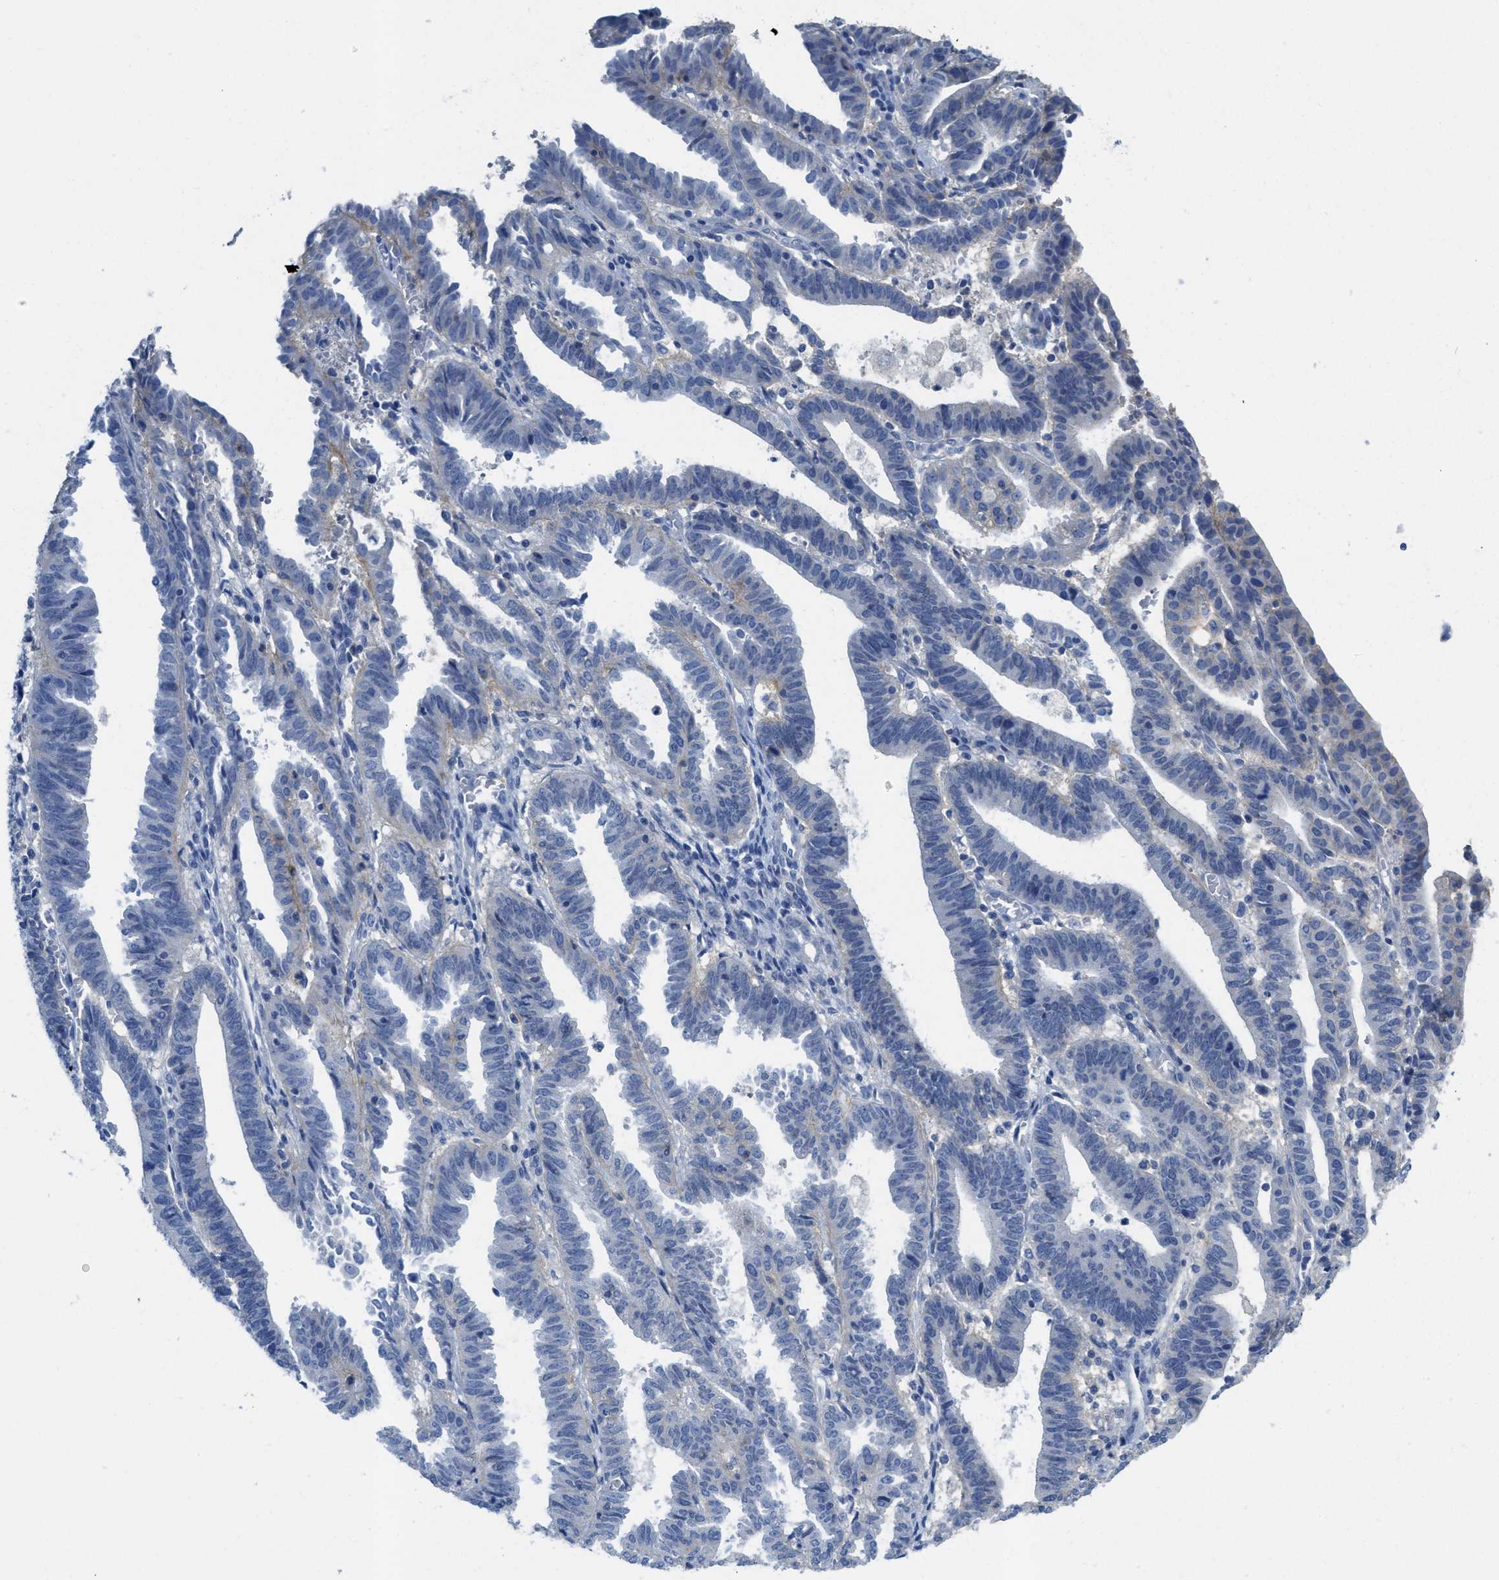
{"staining": {"intensity": "negative", "quantity": "none", "location": "none"}, "tissue": "endometrial cancer", "cell_type": "Tumor cells", "image_type": "cancer", "snomed": [{"axis": "morphology", "description": "Adenocarcinoma, NOS"}, {"axis": "topography", "description": "Uterus"}], "caption": "Endometrial cancer was stained to show a protein in brown. There is no significant expression in tumor cells.", "gene": "CNNM4", "patient": {"sex": "female", "age": 83}}